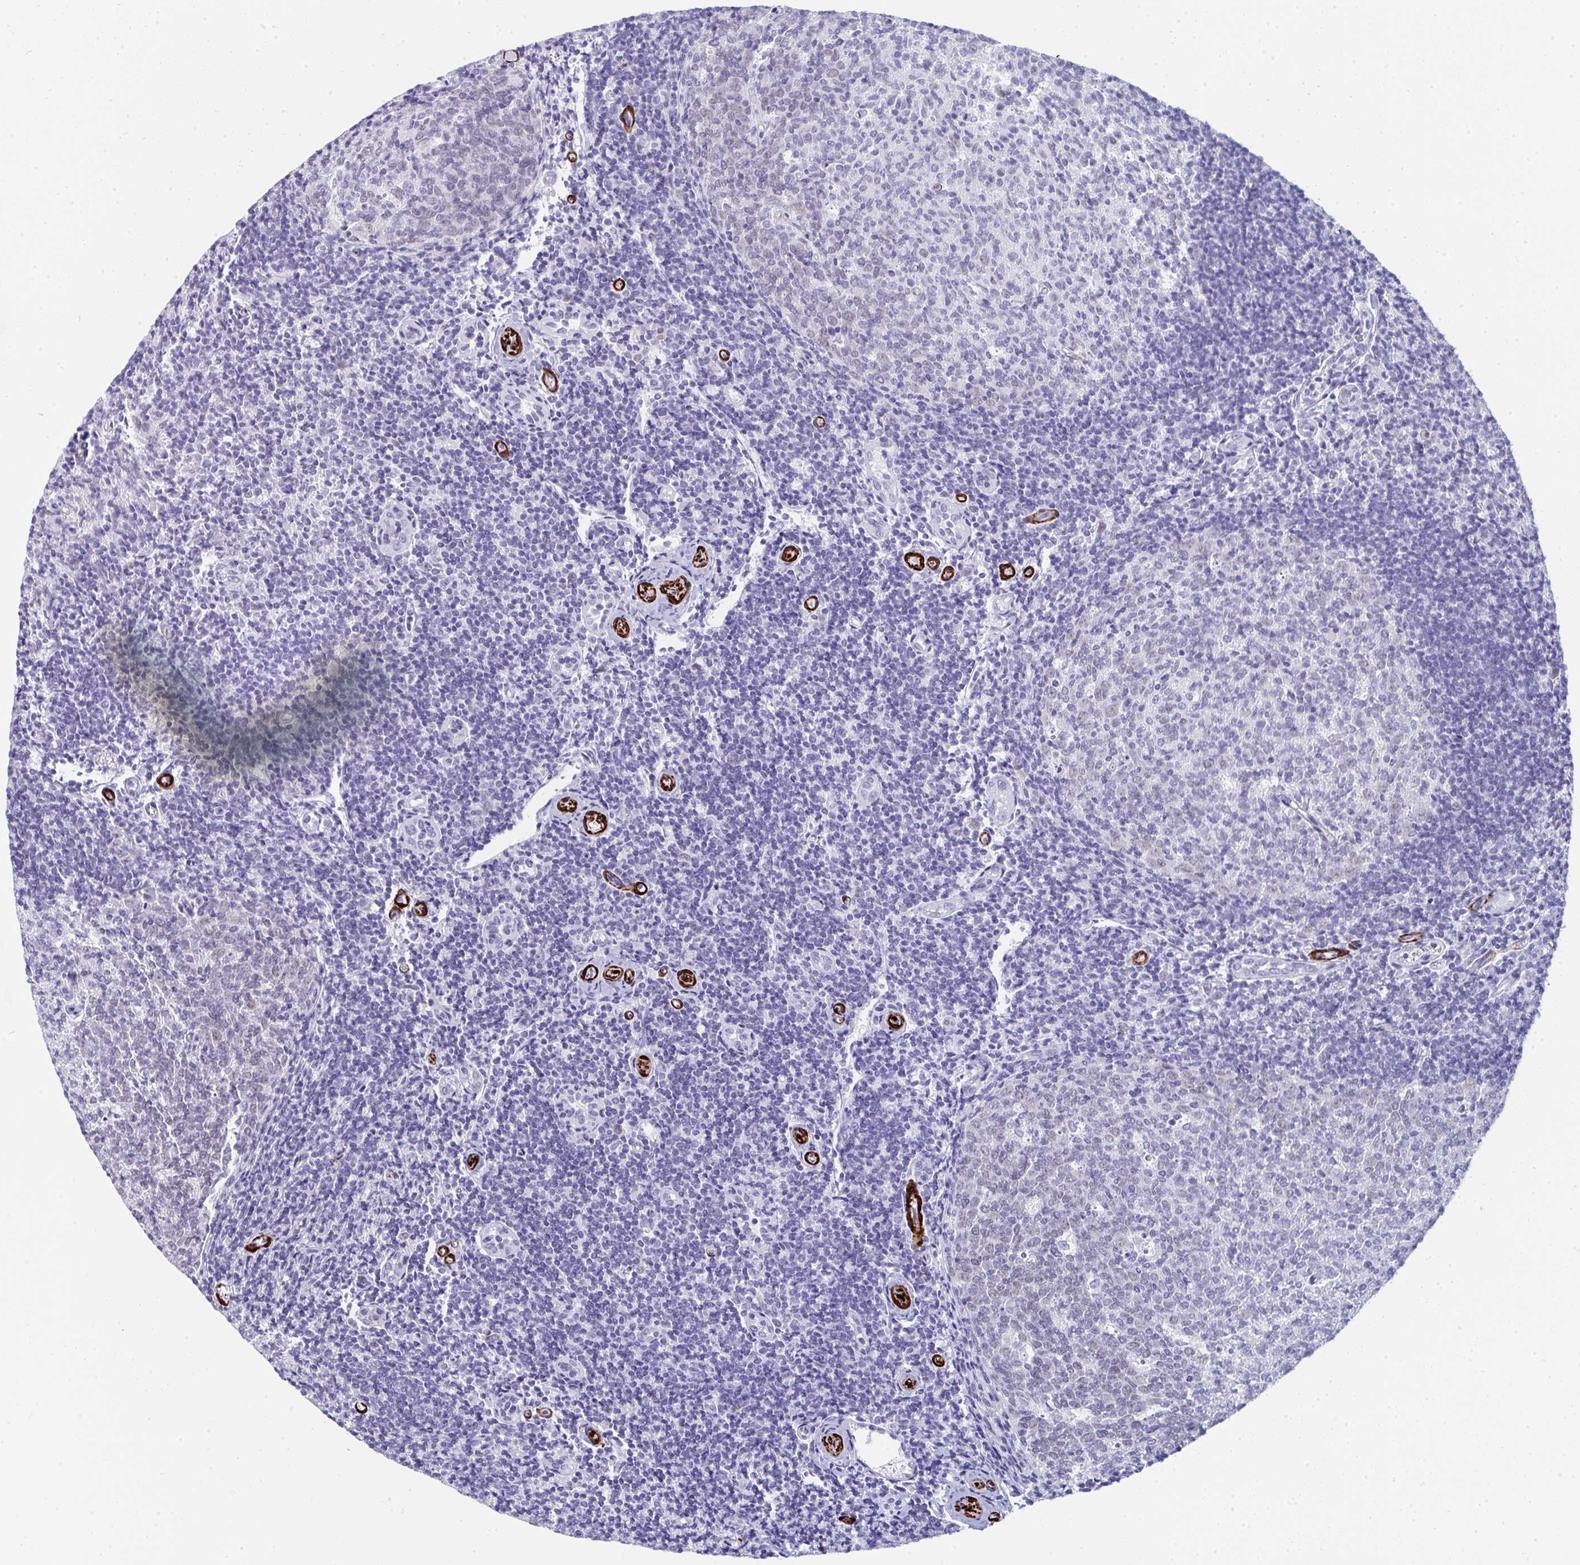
{"staining": {"intensity": "moderate", "quantity": "25%-75%", "location": "nuclear"}, "tissue": "tonsil", "cell_type": "Germinal center cells", "image_type": "normal", "snomed": [{"axis": "morphology", "description": "Normal tissue, NOS"}, {"axis": "topography", "description": "Tonsil"}], "caption": "Protein staining demonstrates moderate nuclear expression in approximately 25%-75% of germinal center cells in benign tonsil. Nuclei are stained in blue.", "gene": "GINS2", "patient": {"sex": "female", "age": 10}}